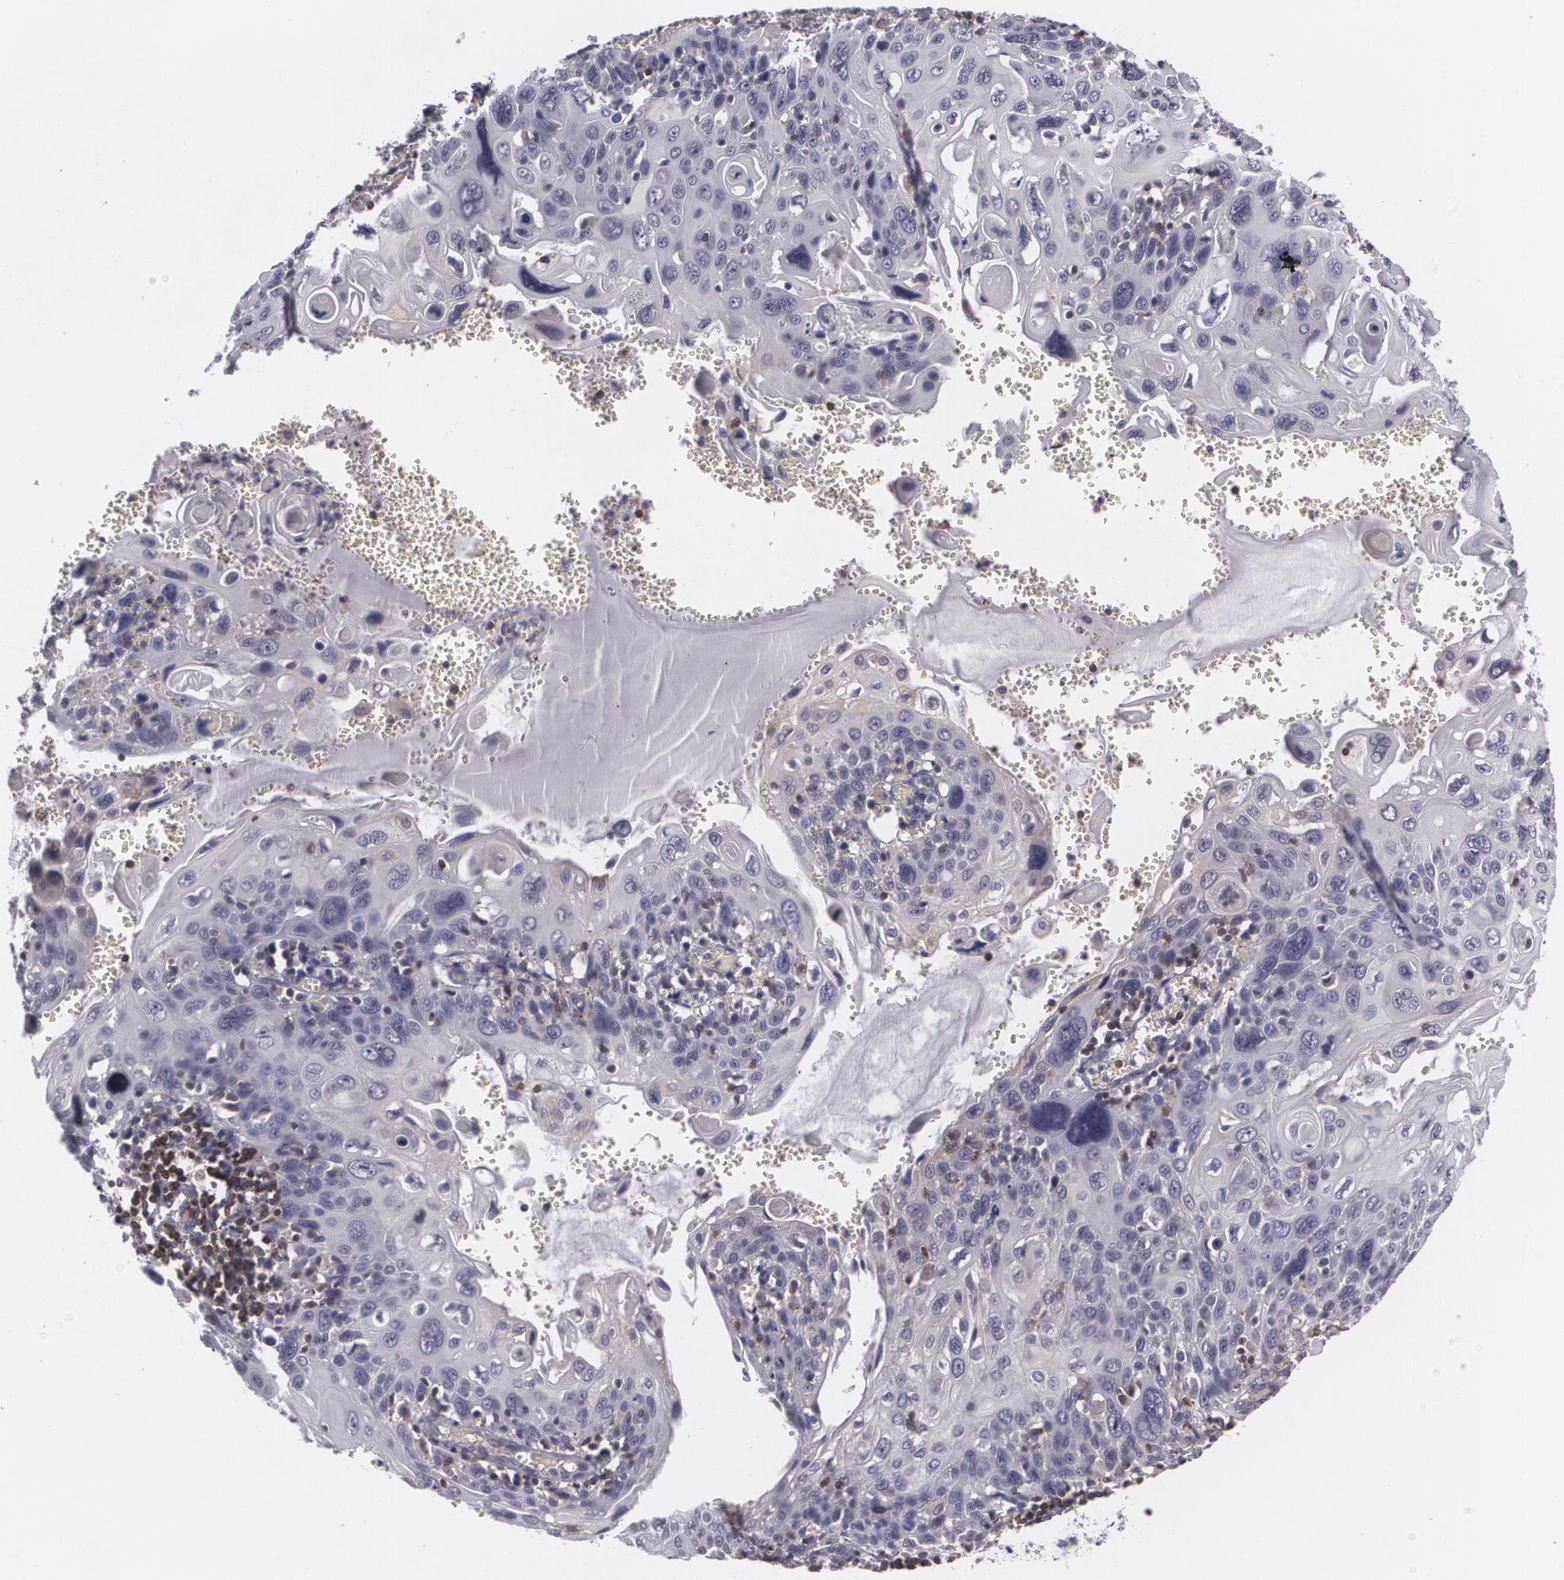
{"staining": {"intensity": "weak", "quantity": "<25%", "location": "cytoplasmic/membranous"}, "tissue": "cervical cancer", "cell_type": "Tumor cells", "image_type": "cancer", "snomed": [{"axis": "morphology", "description": "Squamous cell carcinoma, NOS"}, {"axis": "topography", "description": "Cervix"}], "caption": "Immunohistochemistry (IHC) micrograph of neoplastic tissue: human cervical cancer (squamous cell carcinoma) stained with DAB shows no significant protein expression in tumor cells.", "gene": "BIN1", "patient": {"sex": "female", "age": 54}}